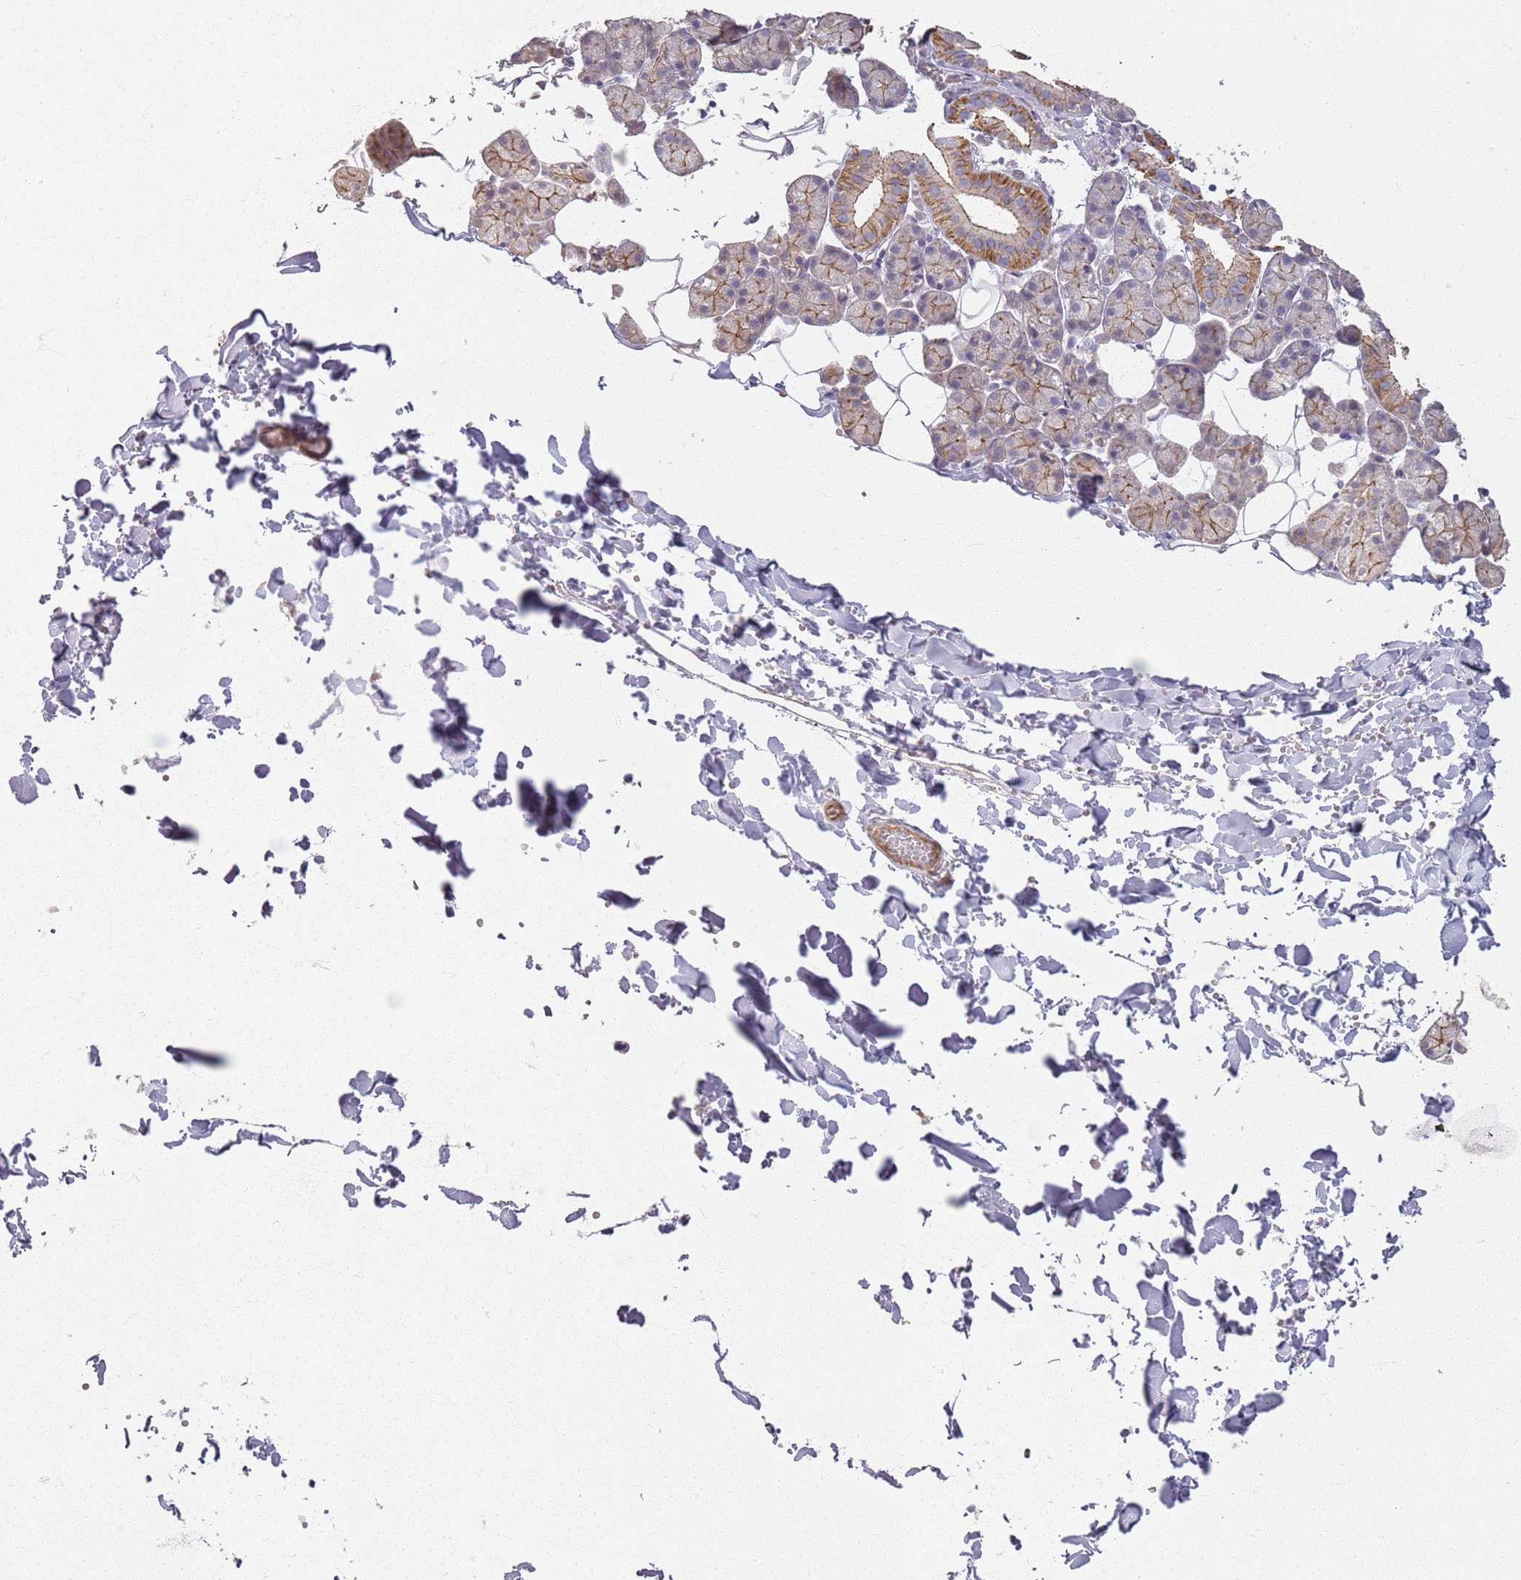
{"staining": {"intensity": "moderate", "quantity": "25%-75%", "location": "cytoplasmic/membranous"}, "tissue": "salivary gland", "cell_type": "Glandular cells", "image_type": "normal", "snomed": [{"axis": "morphology", "description": "Normal tissue, NOS"}, {"axis": "topography", "description": "Salivary gland"}], "caption": "Salivary gland stained with immunohistochemistry displays moderate cytoplasmic/membranous staining in about 25%-75% of glandular cells. Immunohistochemistry stains the protein in brown and the nuclei are stained blue.", "gene": "KCNA5", "patient": {"sex": "female", "age": 33}}